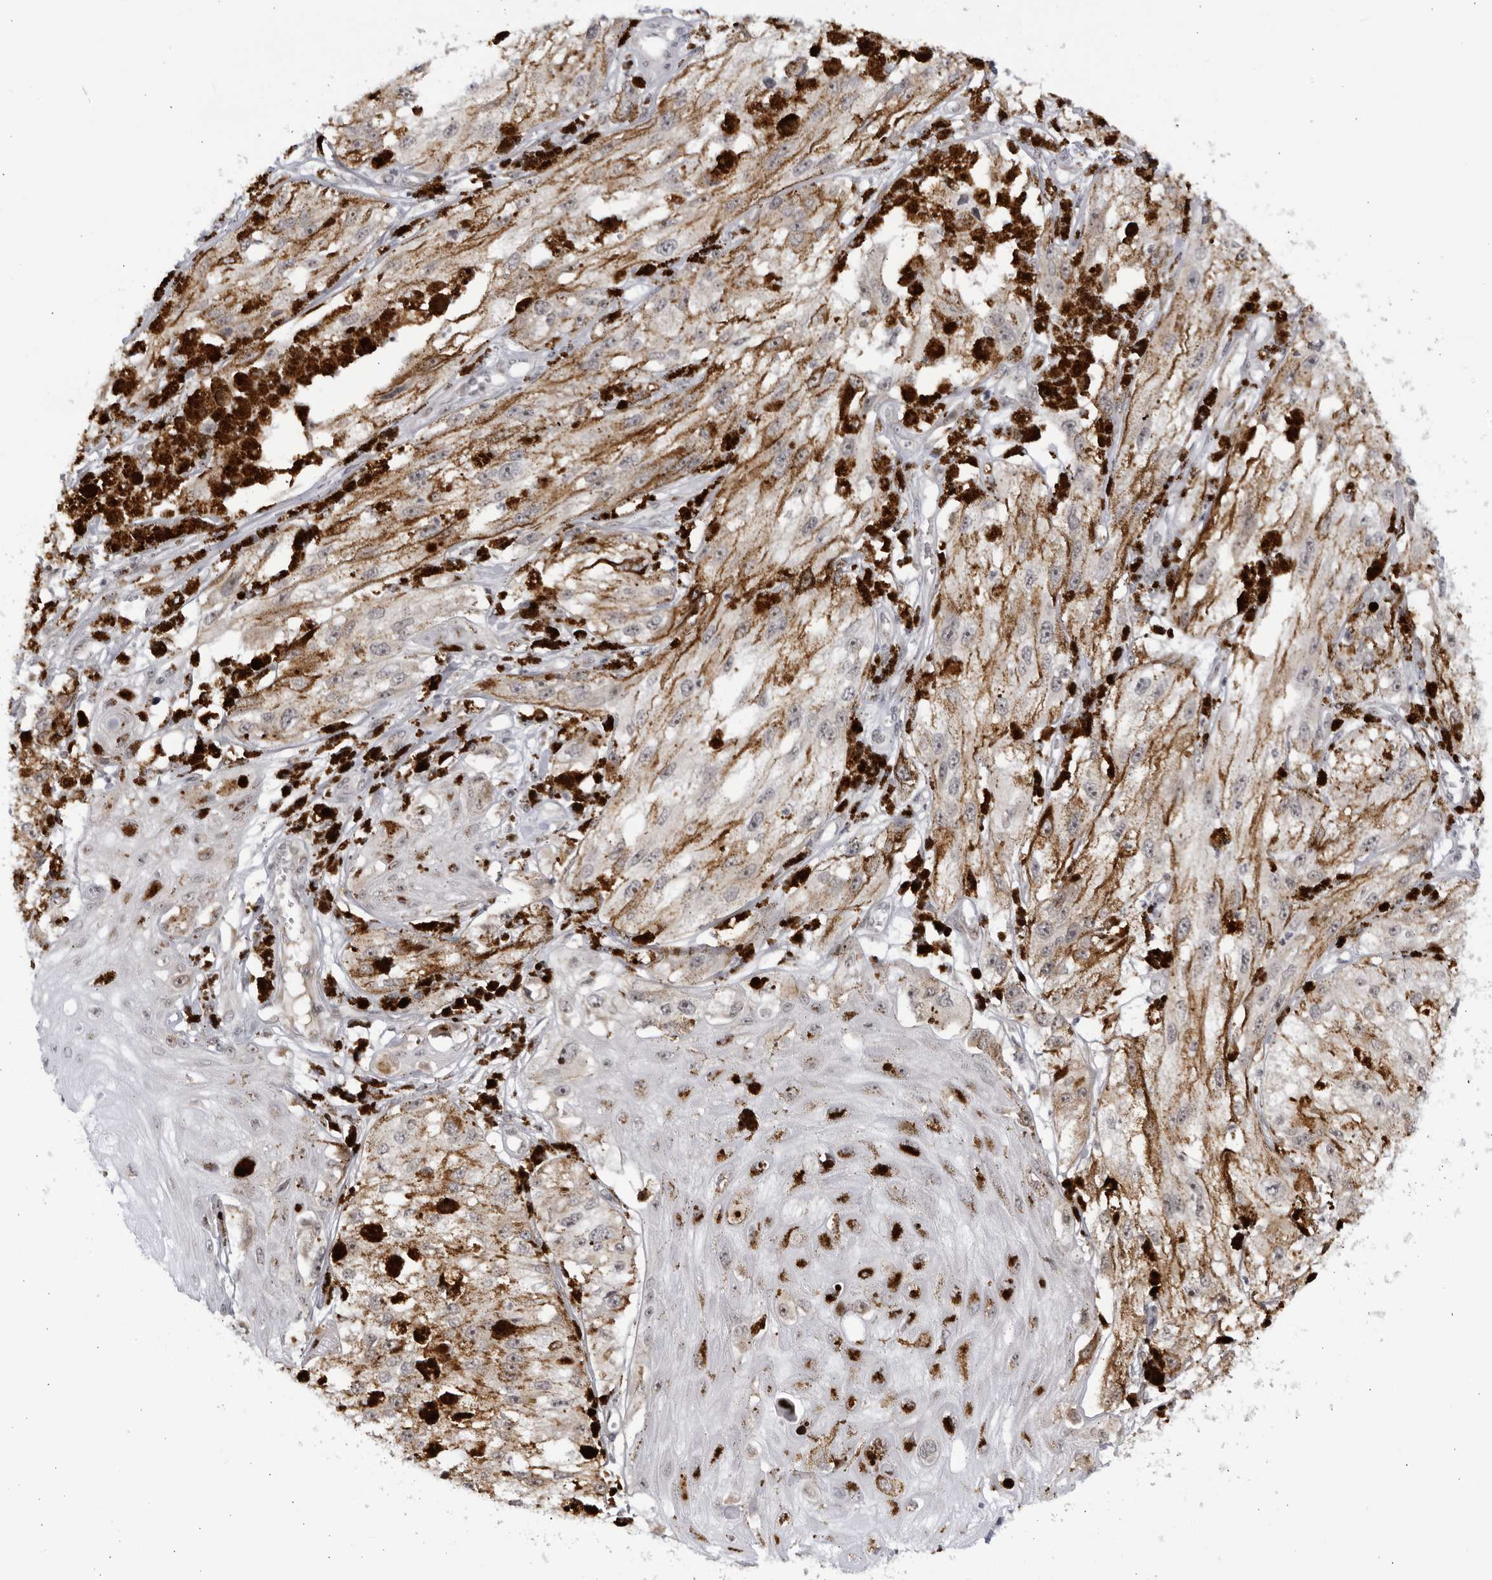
{"staining": {"intensity": "negative", "quantity": "none", "location": "none"}, "tissue": "melanoma", "cell_type": "Tumor cells", "image_type": "cancer", "snomed": [{"axis": "morphology", "description": "Malignant melanoma, NOS"}, {"axis": "topography", "description": "Skin"}], "caption": "Melanoma was stained to show a protein in brown. There is no significant staining in tumor cells.", "gene": "RASGEF1C", "patient": {"sex": "male", "age": 88}}